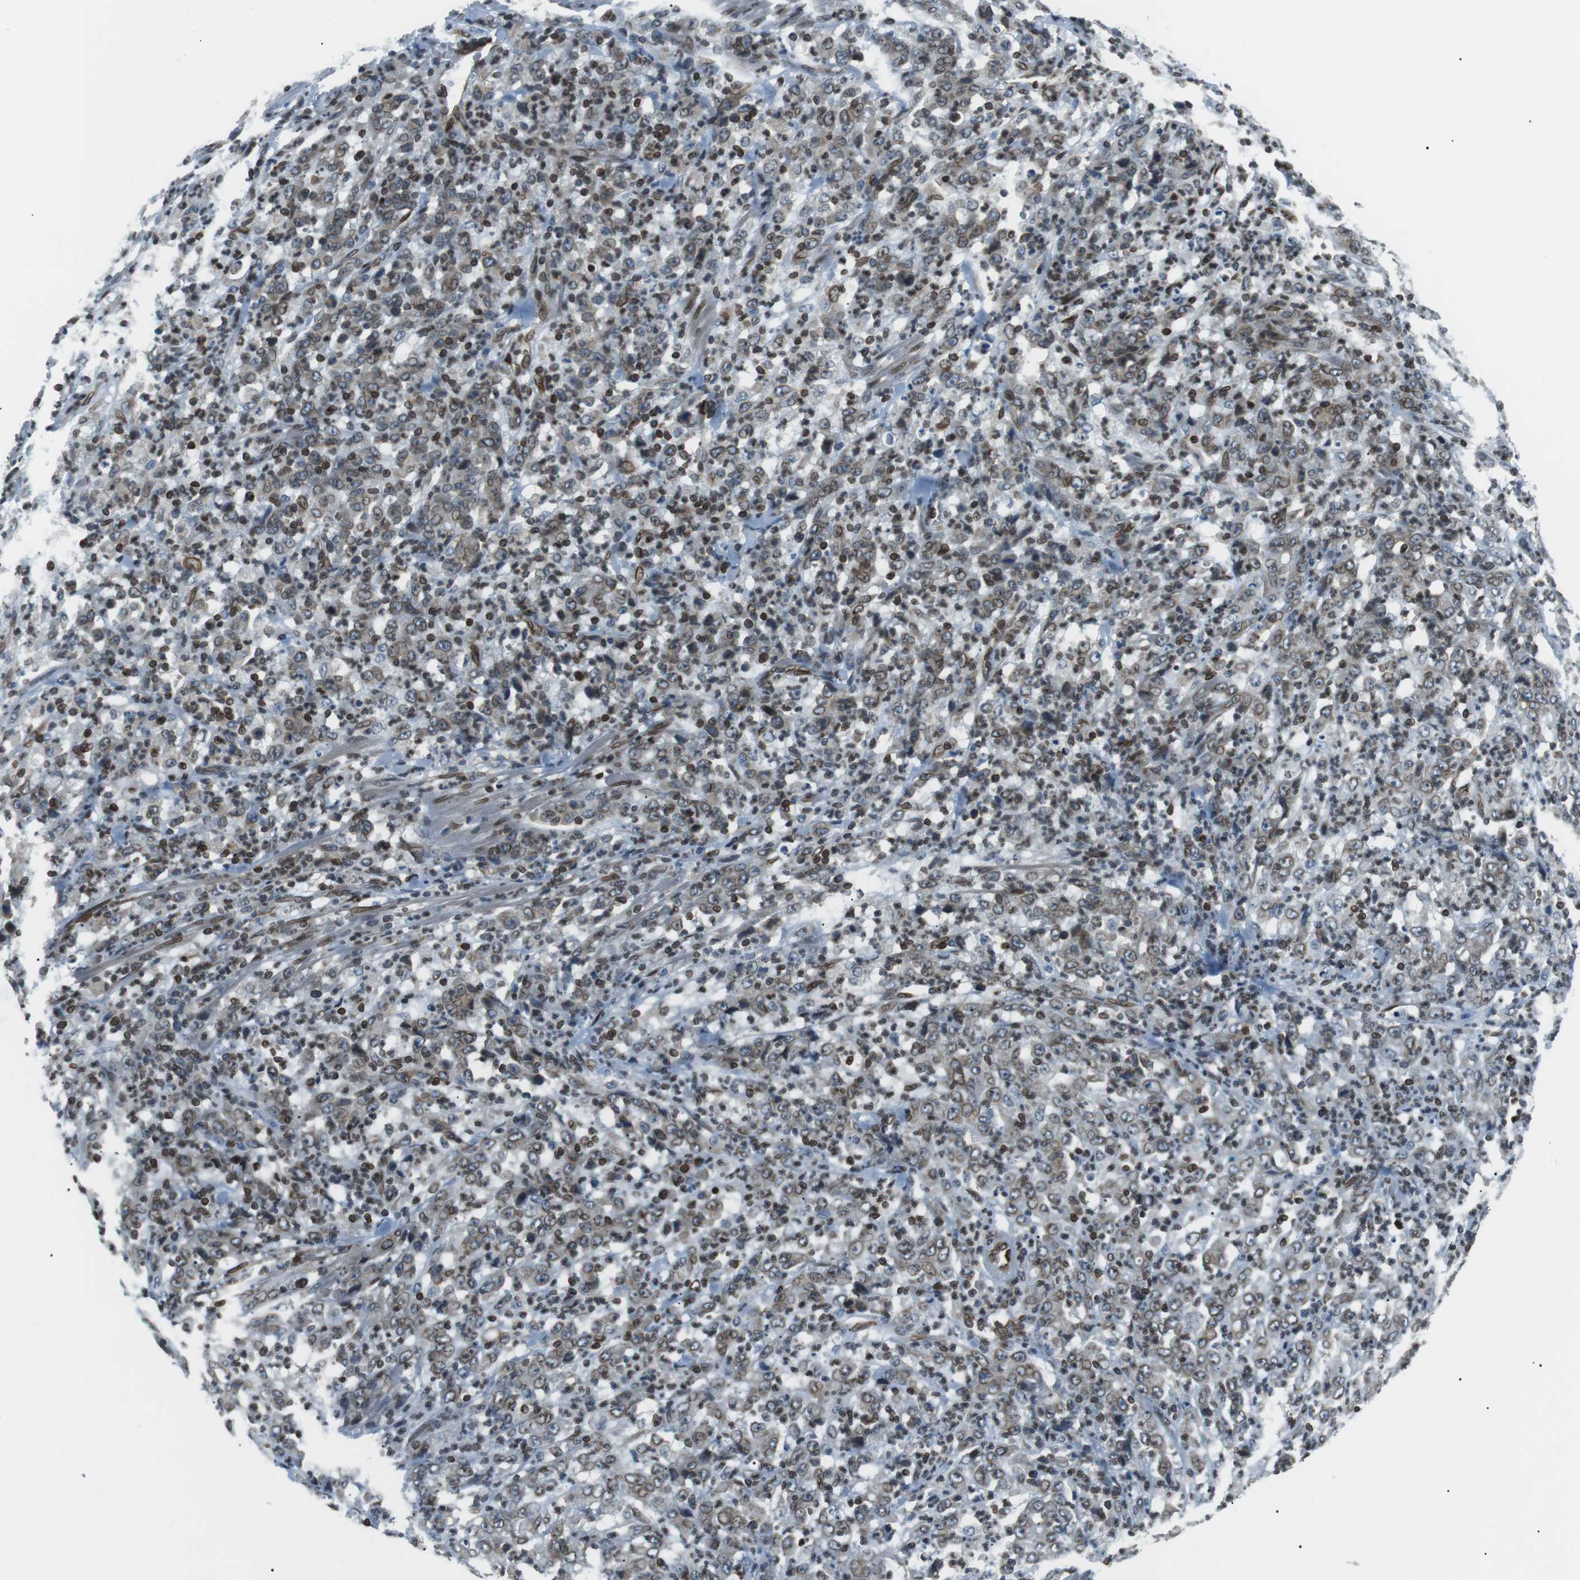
{"staining": {"intensity": "moderate", "quantity": ">75%", "location": "cytoplasmic/membranous,nuclear"}, "tissue": "stomach cancer", "cell_type": "Tumor cells", "image_type": "cancer", "snomed": [{"axis": "morphology", "description": "Adenocarcinoma, NOS"}, {"axis": "topography", "description": "Stomach, lower"}], "caption": "Protein analysis of adenocarcinoma (stomach) tissue shows moderate cytoplasmic/membranous and nuclear expression in about >75% of tumor cells.", "gene": "TMX4", "patient": {"sex": "female", "age": 71}}